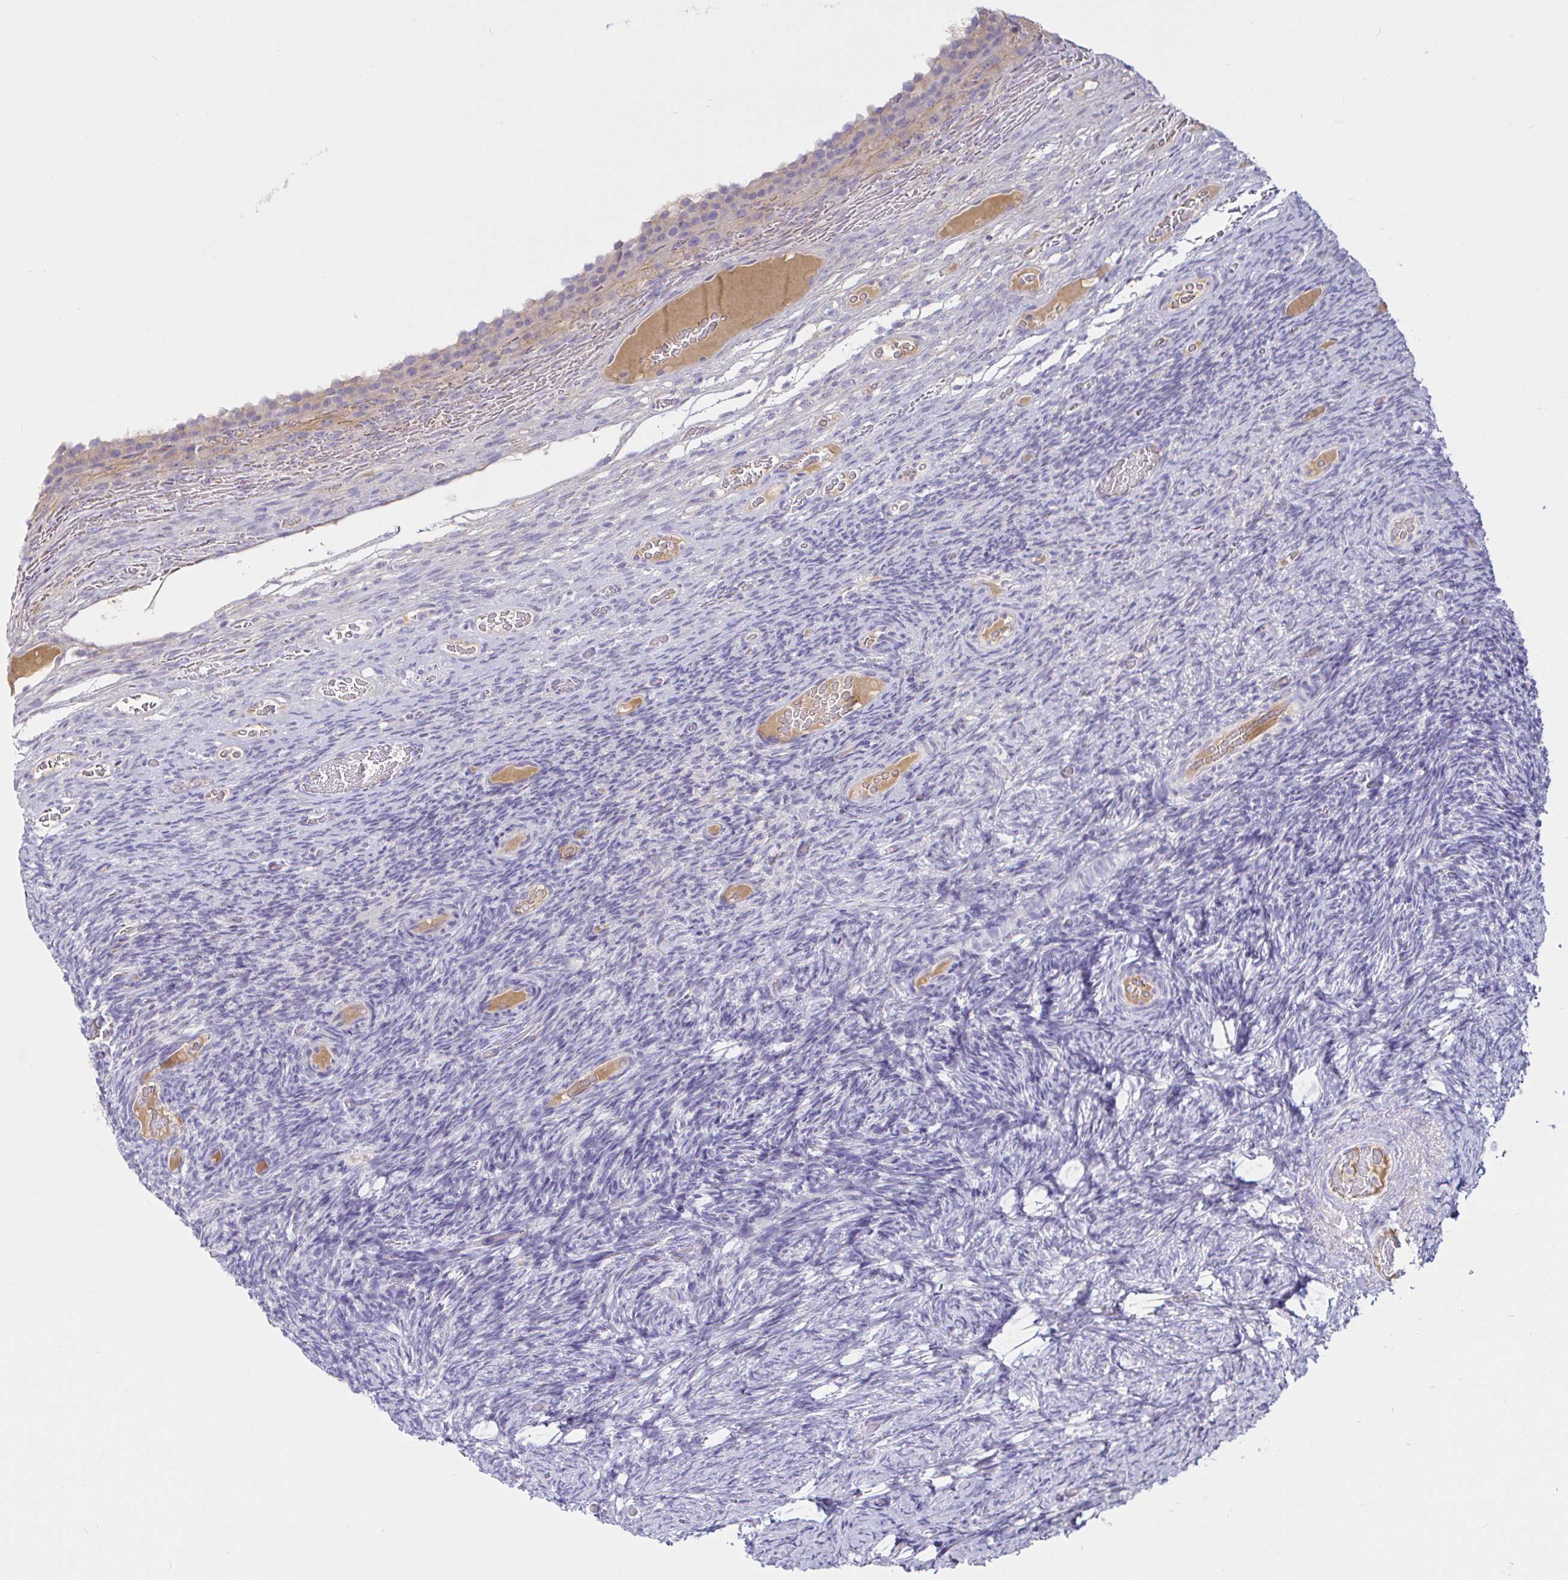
{"staining": {"intensity": "negative", "quantity": "none", "location": "none"}, "tissue": "ovary", "cell_type": "Ovarian stroma cells", "image_type": "normal", "snomed": [{"axis": "morphology", "description": "Normal tissue, NOS"}, {"axis": "topography", "description": "Ovary"}], "caption": "DAB immunohistochemical staining of unremarkable ovary shows no significant expression in ovarian stroma cells.", "gene": "SAA2", "patient": {"sex": "female", "age": 34}}